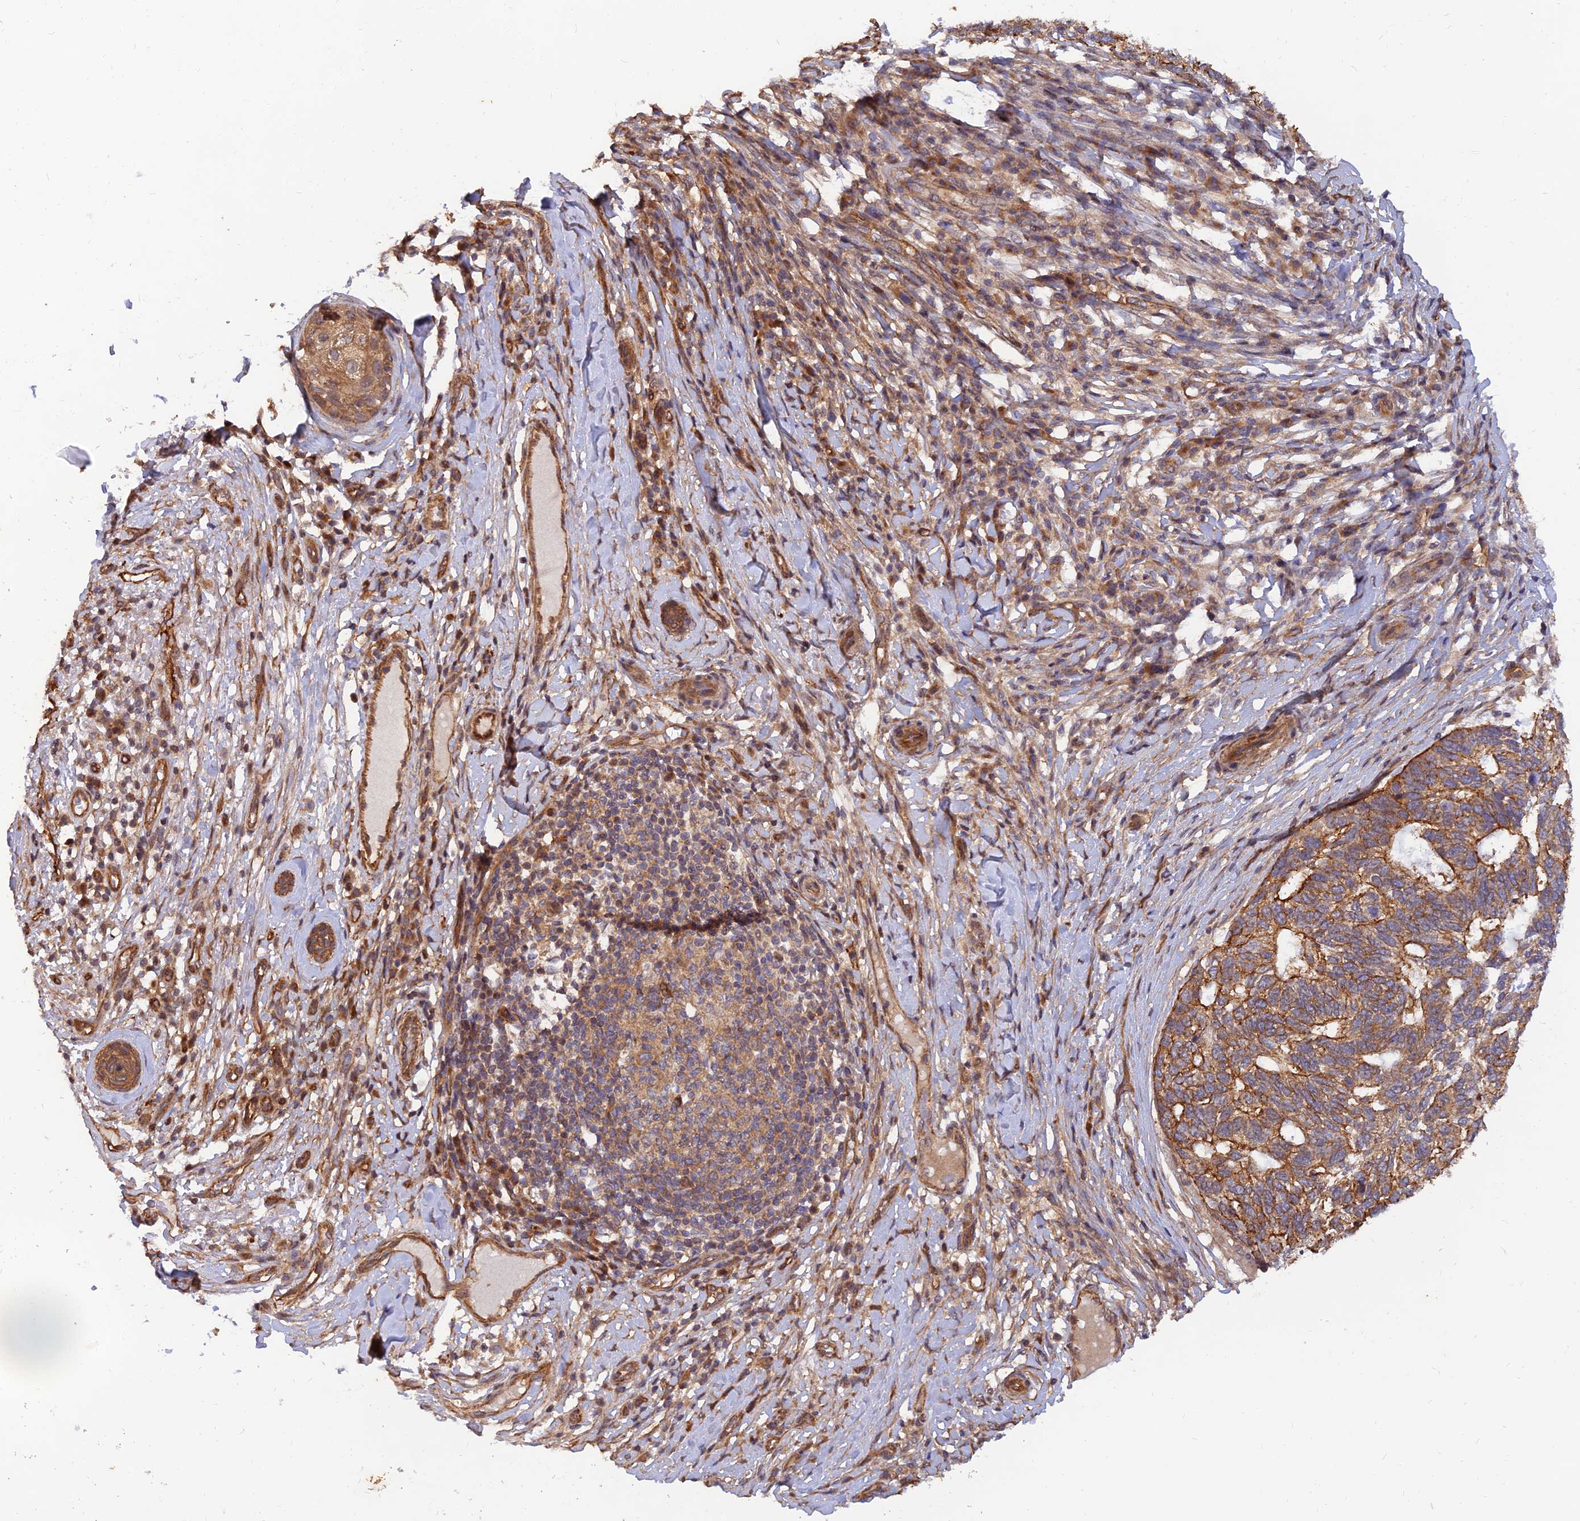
{"staining": {"intensity": "moderate", "quantity": "25%-75%", "location": "cytoplasmic/membranous"}, "tissue": "skin cancer", "cell_type": "Tumor cells", "image_type": "cancer", "snomed": [{"axis": "morphology", "description": "Basal cell carcinoma"}, {"axis": "topography", "description": "Skin"}], "caption": "Protein staining of skin cancer tissue shows moderate cytoplasmic/membranous positivity in about 25%-75% of tumor cells.", "gene": "WDR41", "patient": {"sex": "female", "age": 65}}